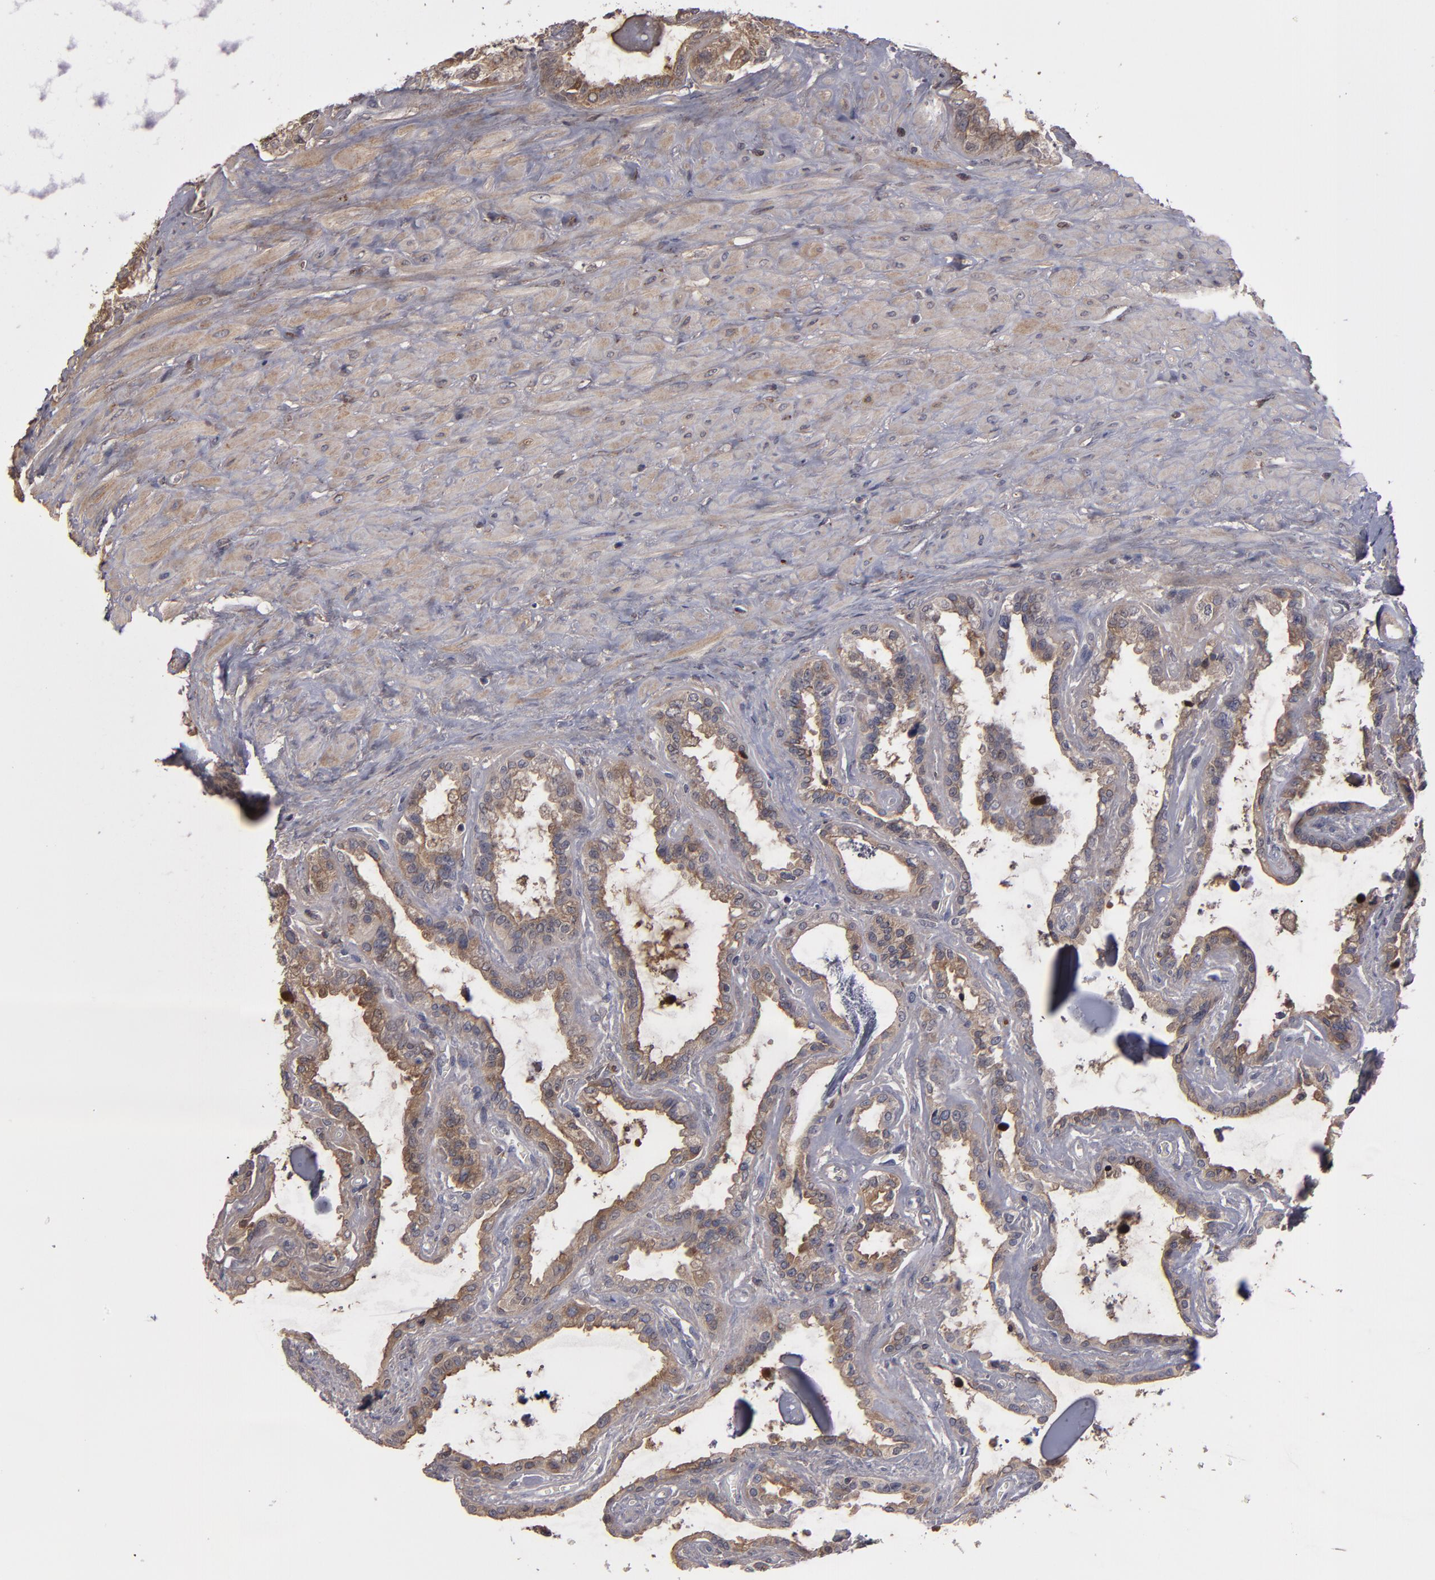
{"staining": {"intensity": "weak", "quantity": ">75%", "location": "cytoplasmic/membranous"}, "tissue": "seminal vesicle", "cell_type": "Glandular cells", "image_type": "normal", "snomed": [{"axis": "morphology", "description": "Normal tissue, NOS"}, {"axis": "morphology", "description": "Inflammation, NOS"}, {"axis": "topography", "description": "Urinary bladder"}, {"axis": "topography", "description": "Prostate"}, {"axis": "topography", "description": "Seminal veicle"}], "caption": "Benign seminal vesicle shows weak cytoplasmic/membranous expression in approximately >75% of glandular cells.", "gene": "SERPINA7", "patient": {"sex": "male", "age": 82}}